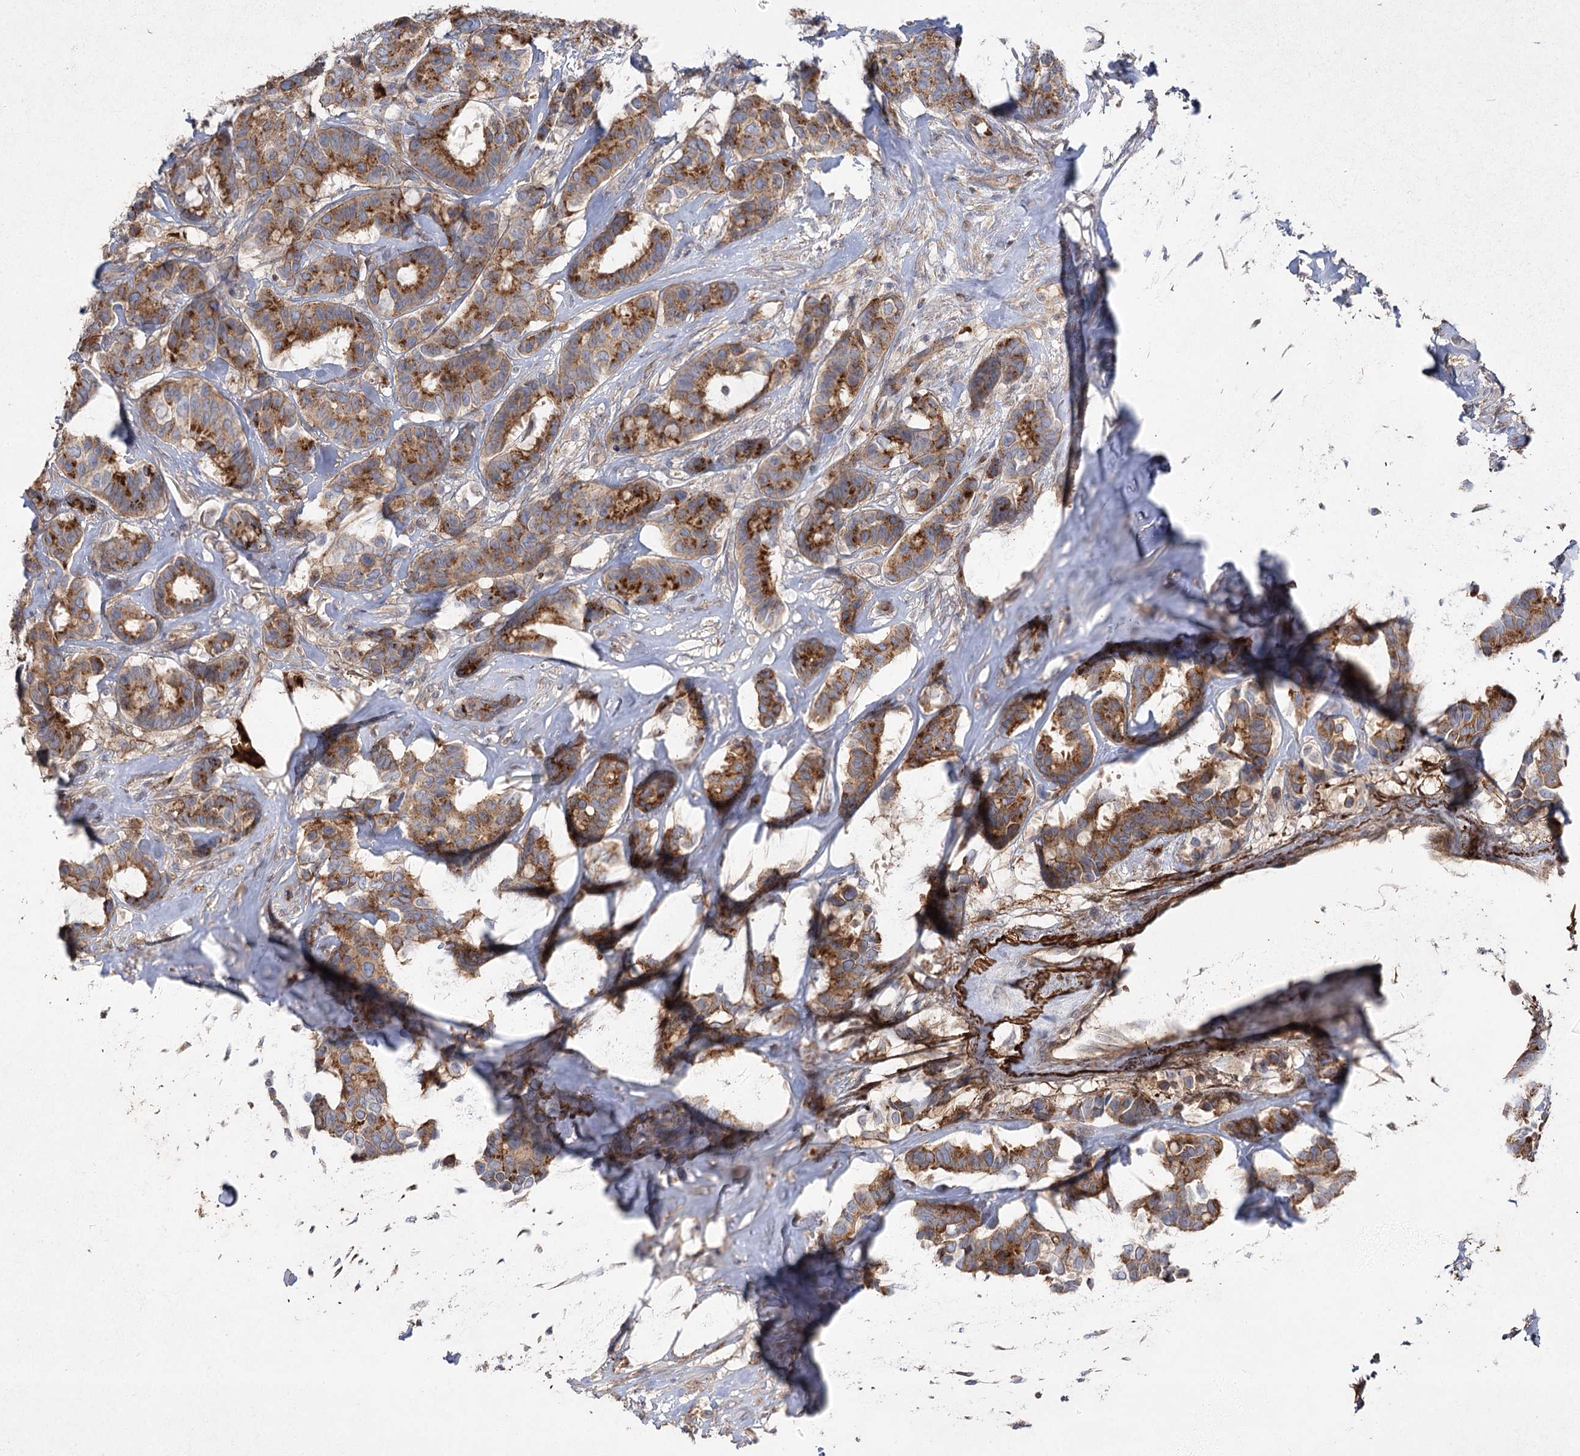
{"staining": {"intensity": "strong", "quantity": ">75%", "location": "cytoplasmic/membranous"}, "tissue": "breast cancer", "cell_type": "Tumor cells", "image_type": "cancer", "snomed": [{"axis": "morphology", "description": "Duct carcinoma"}, {"axis": "topography", "description": "Breast"}], "caption": "Protein staining reveals strong cytoplasmic/membranous expression in about >75% of tumor cells in breast invasive ductal carcinoma. (Brightfield microscopy of DAB IHC at high magnification).", "gene": "KIAA0825", "patient": {"sex": "female", "age": 87}}